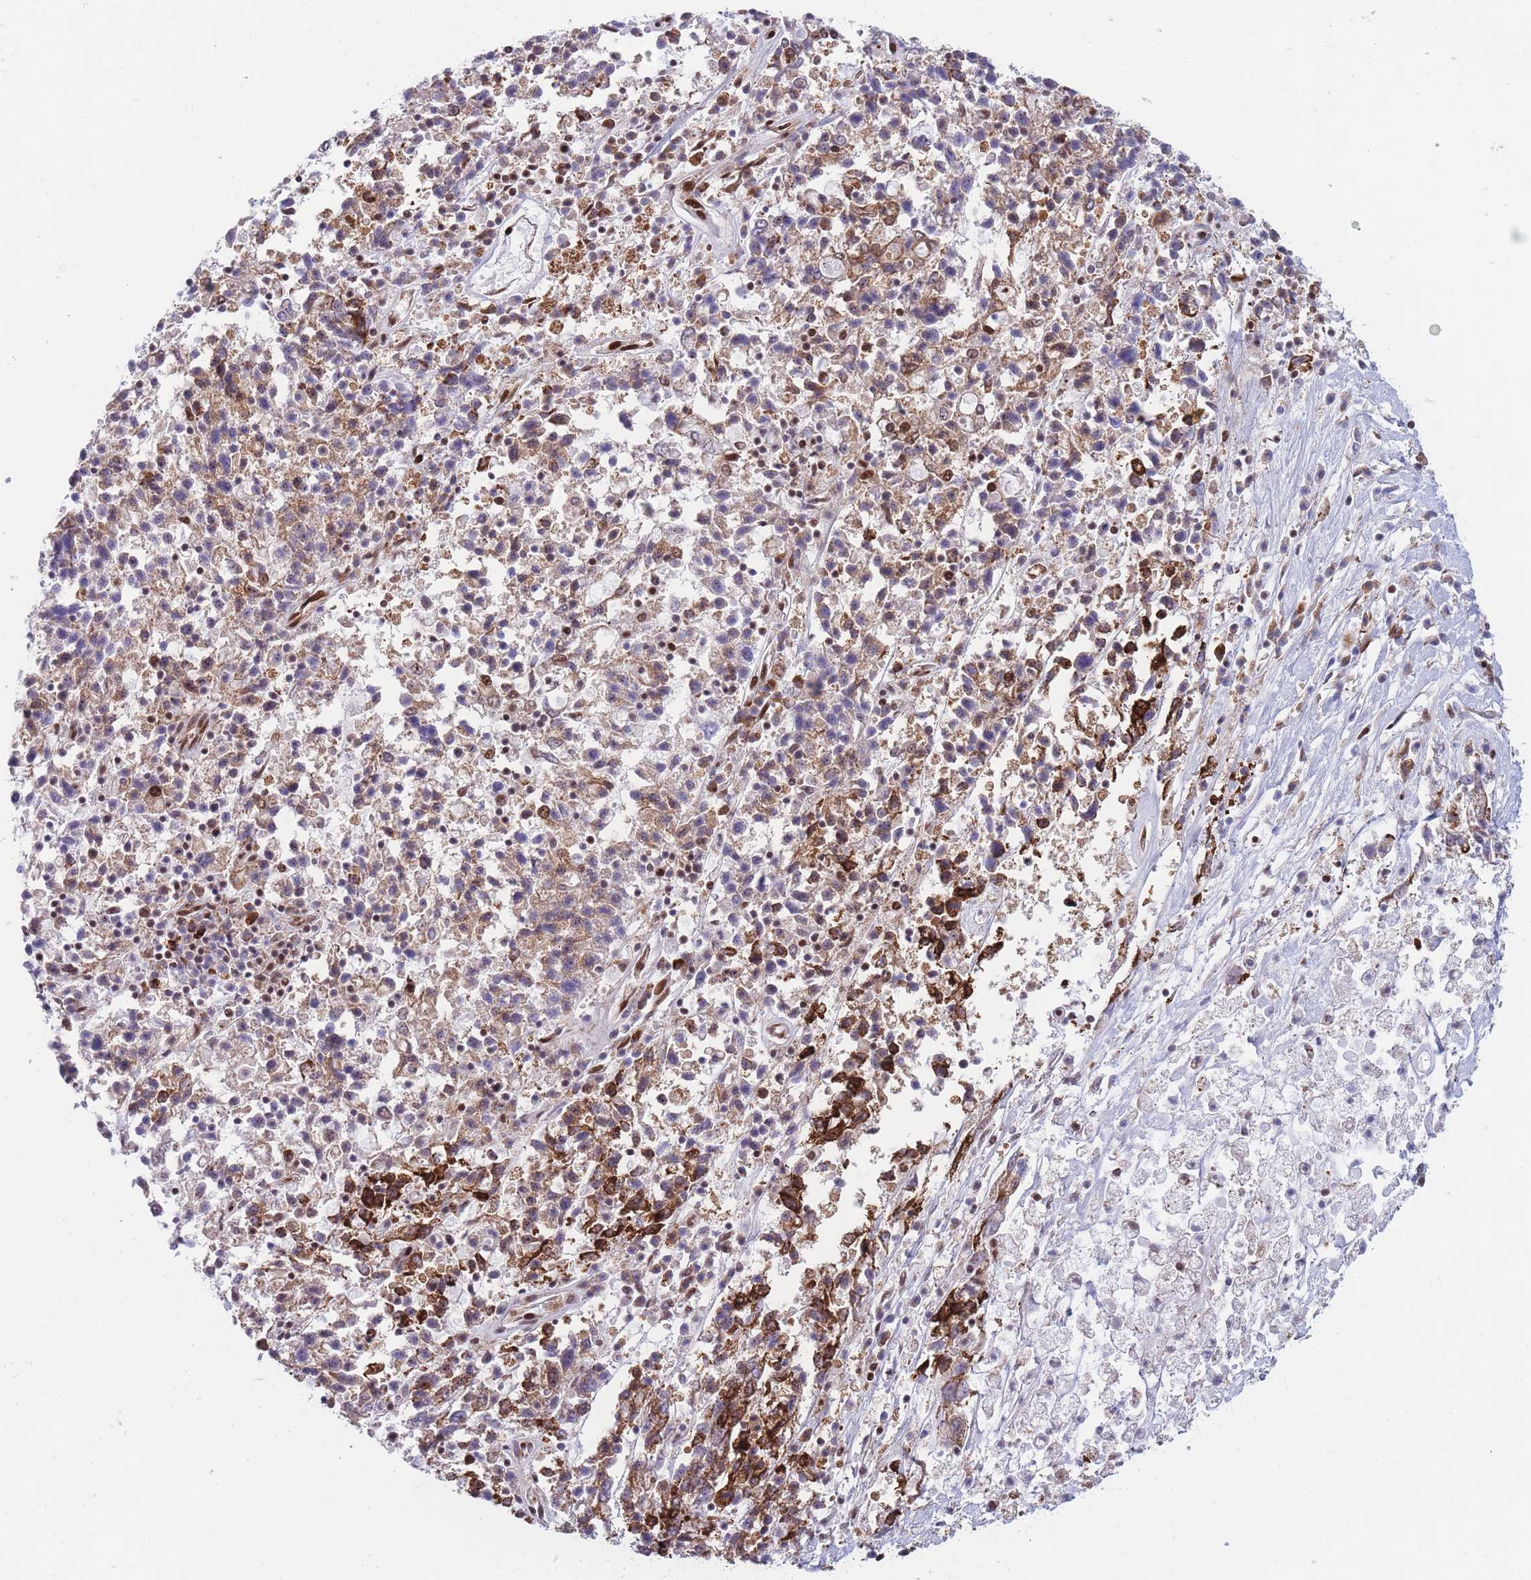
{"staining": {"intensity": "strong", "quantity": "<25%", "location": "cytoplasmic/membranous,nuclear"}, "tissue": "ovarian cancer", "cell_type": "Tumor cells", "image_type": "cancer", "snomed": [{"axis": "morphology", "description": "Carcinoma, endometroid"}, {"axis": "topography", "description": "Ovary"}], "caption": "Immunohistochemistry (IHC) (DAB) staining of endometroid carcinoma (ovarian) demonstrates strong cytoplasmic/membranous and nuclear protein positivity in about <25% of tumor cells.", "gene": "DNAJC3", "patient": {"sex": "female", "age": 62}}